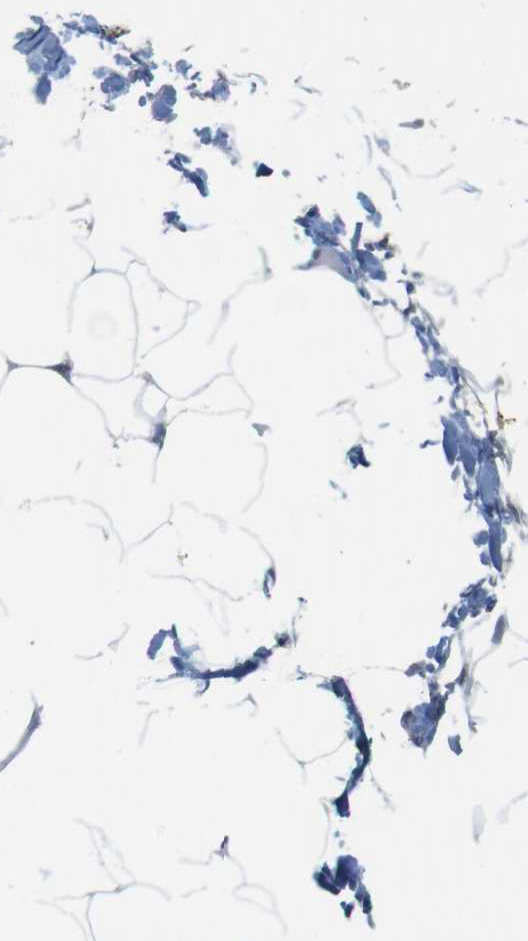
{"staining": {"intensity": "negative", "quantity": "none", "location": "none"}, "tissue": "adipose tissue", "cell_type": "Adipocytes", "image_type": "normal", "snomed": [{"axis": "morphology", "description": "Normal tissue, NOS"}, {"axis": "topography", "description": "Breast"}, {"axis": "topography", "description": "Adipose tissue"}], "caption": "Adipocytes show no significant protein positivity in unremarkable adipose tissue. The staining was performed using DAB (3,3'-diaminobenzidine) to visualize the protein expression in brown, while the nuclei were stained in blue with hematoxylin (Magnification: 20x).", "gene": "FADD", "patient": {"sex": "female", "age": 25}}